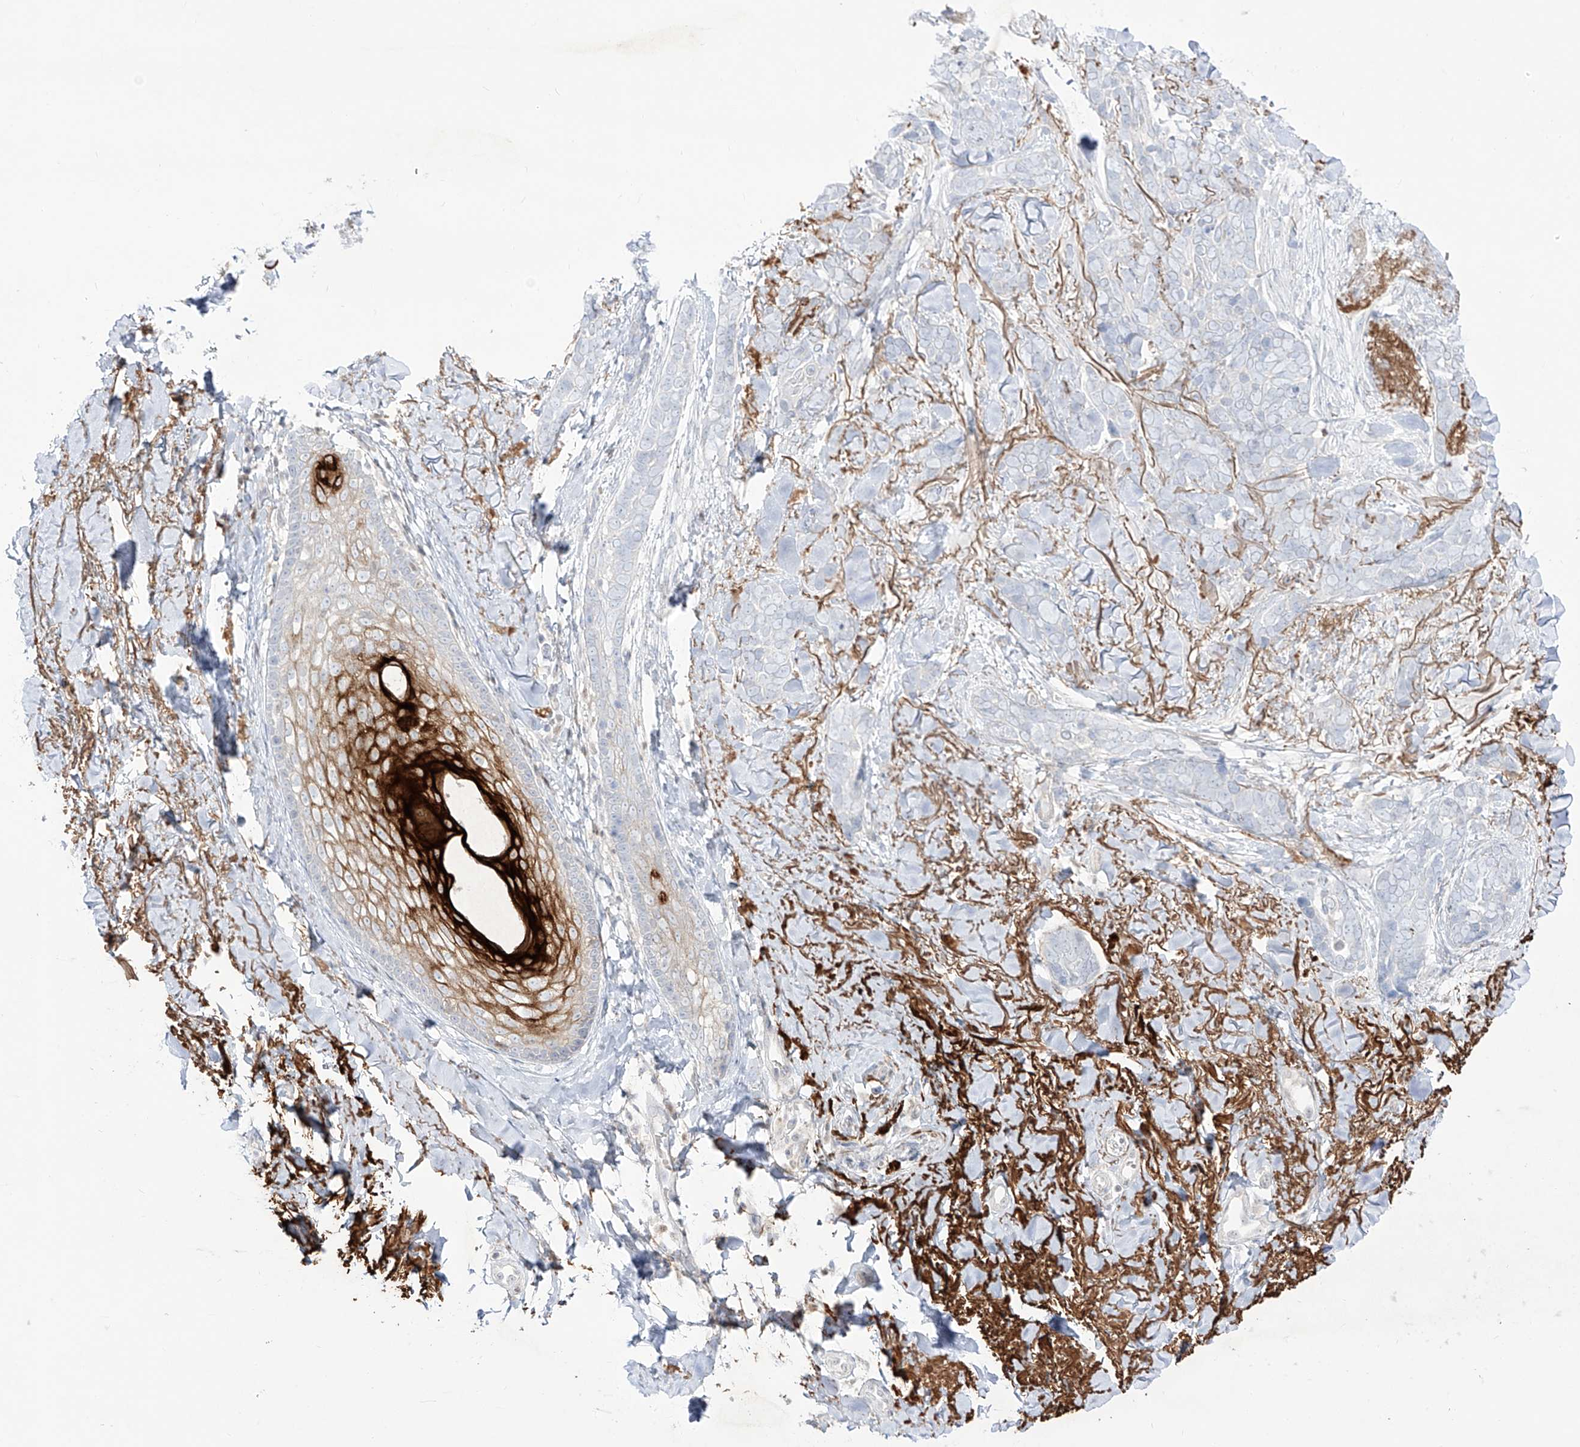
{"staining": {"intensity": "negative", "quantity": "none", "location": "none"}, "tissue": "skin cancer", "cell_type": "Tumor cells", "image_type": "cancer", "snomed": [{"axis": "morphology", "description": "Basal cell carcinoma"}, {"axis": "topography", "description": "Skin"}], "caption": "Immunohistochemistry photomicrograph of neoplastic tissue: skin basal cell carcinoma stained with DAB (3,3'-diaminobenzidine) reveals no significant protein staining in tumor cells.", "gene": "DMKN", "patient": {"sex": "female", "age": 82}}